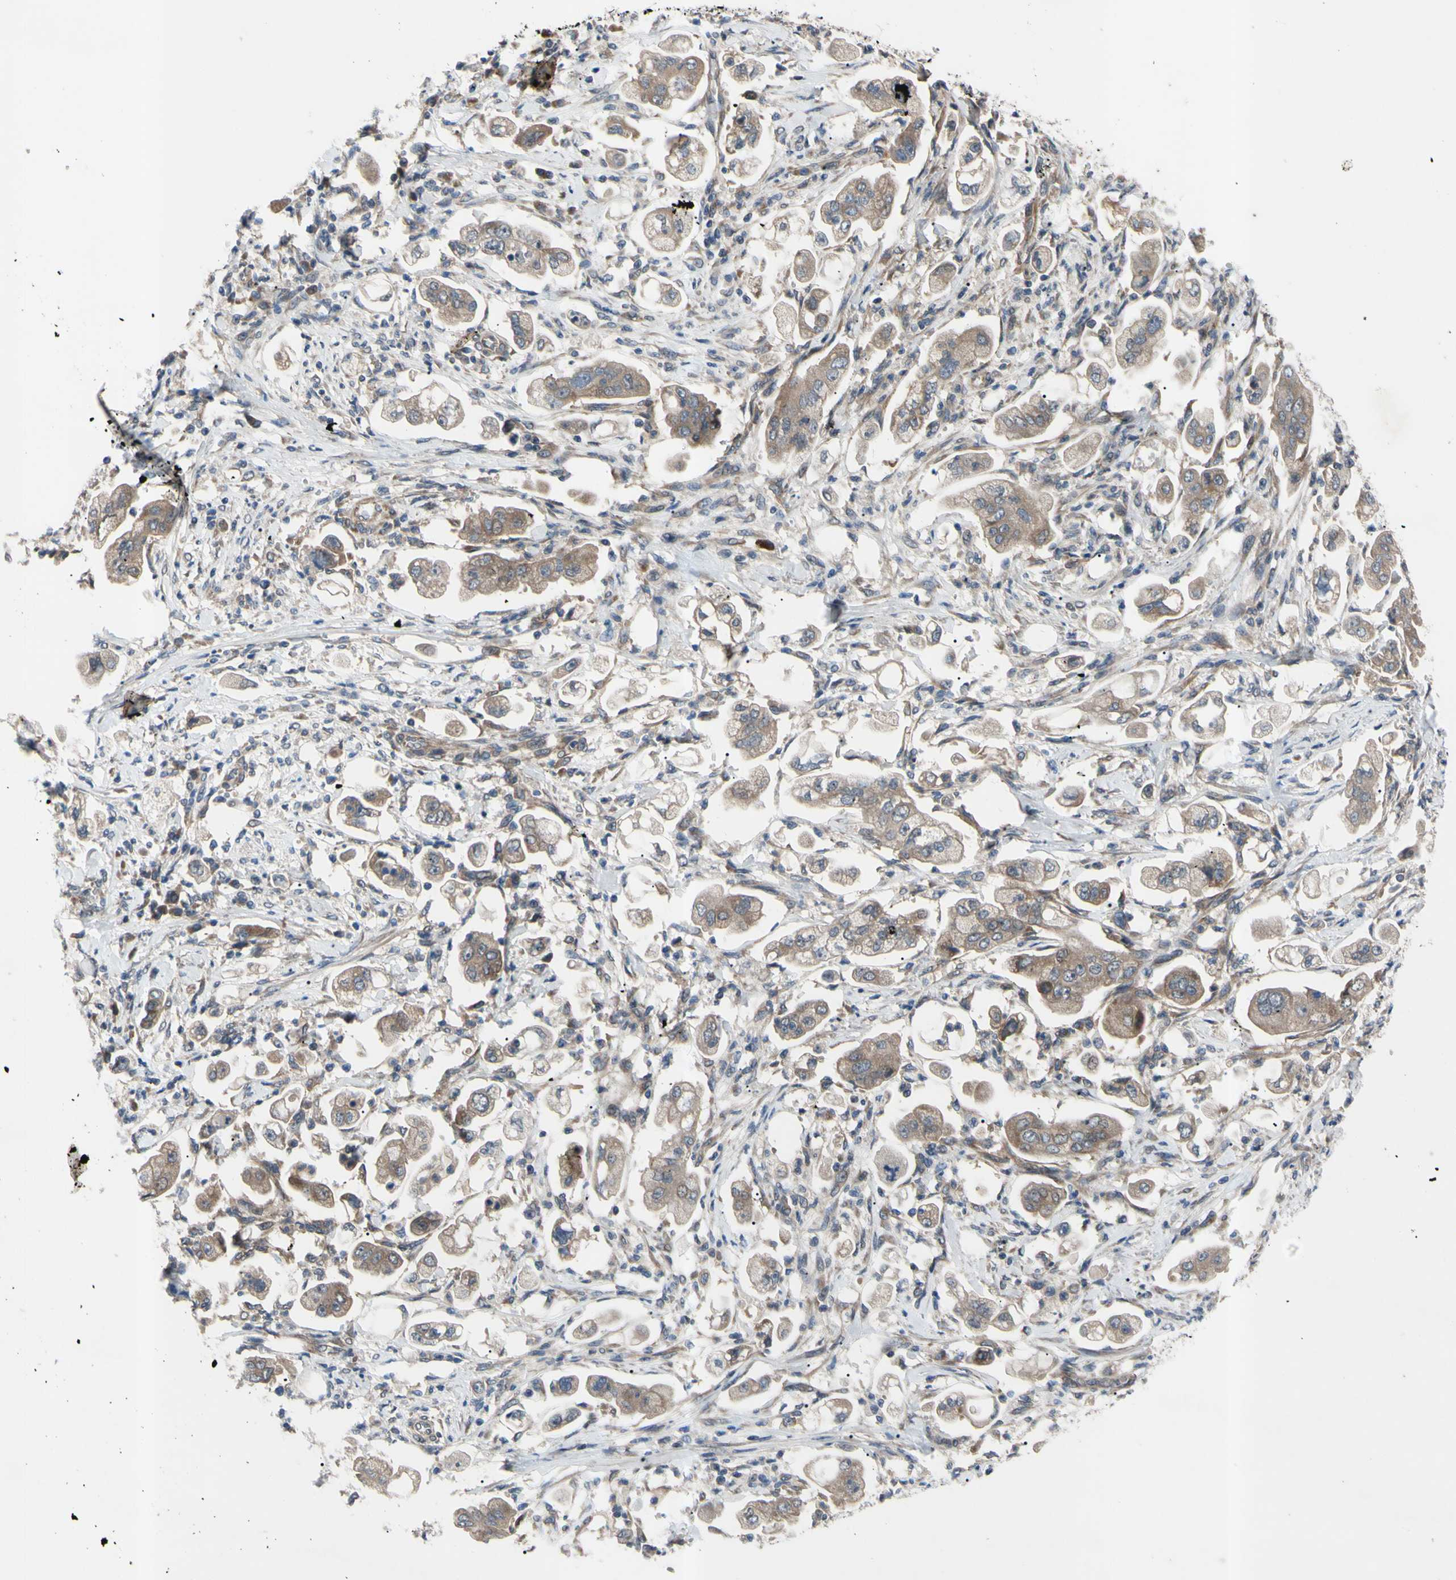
{"staining": {"intensity": "weak", "quantity": ">75%", "location": "cytoplasmic/membranous"}, "tissue": "stomach cancer", "cell_type": "Tumor cells", "image_type": "cancer", "snomed": [{"axis": "morphology", "description": "Adenocarcinoma, NOS"}, {"axis": "topography", "description": "Stomach"}], "caption": "Adenocarcinoma (stomach) stained with IHC shows weak cytoplasmic/membranous positivity in about >75% of tumor cells.", "gene": "SVIL", "patient": {"sex": "male", "age": 62}}